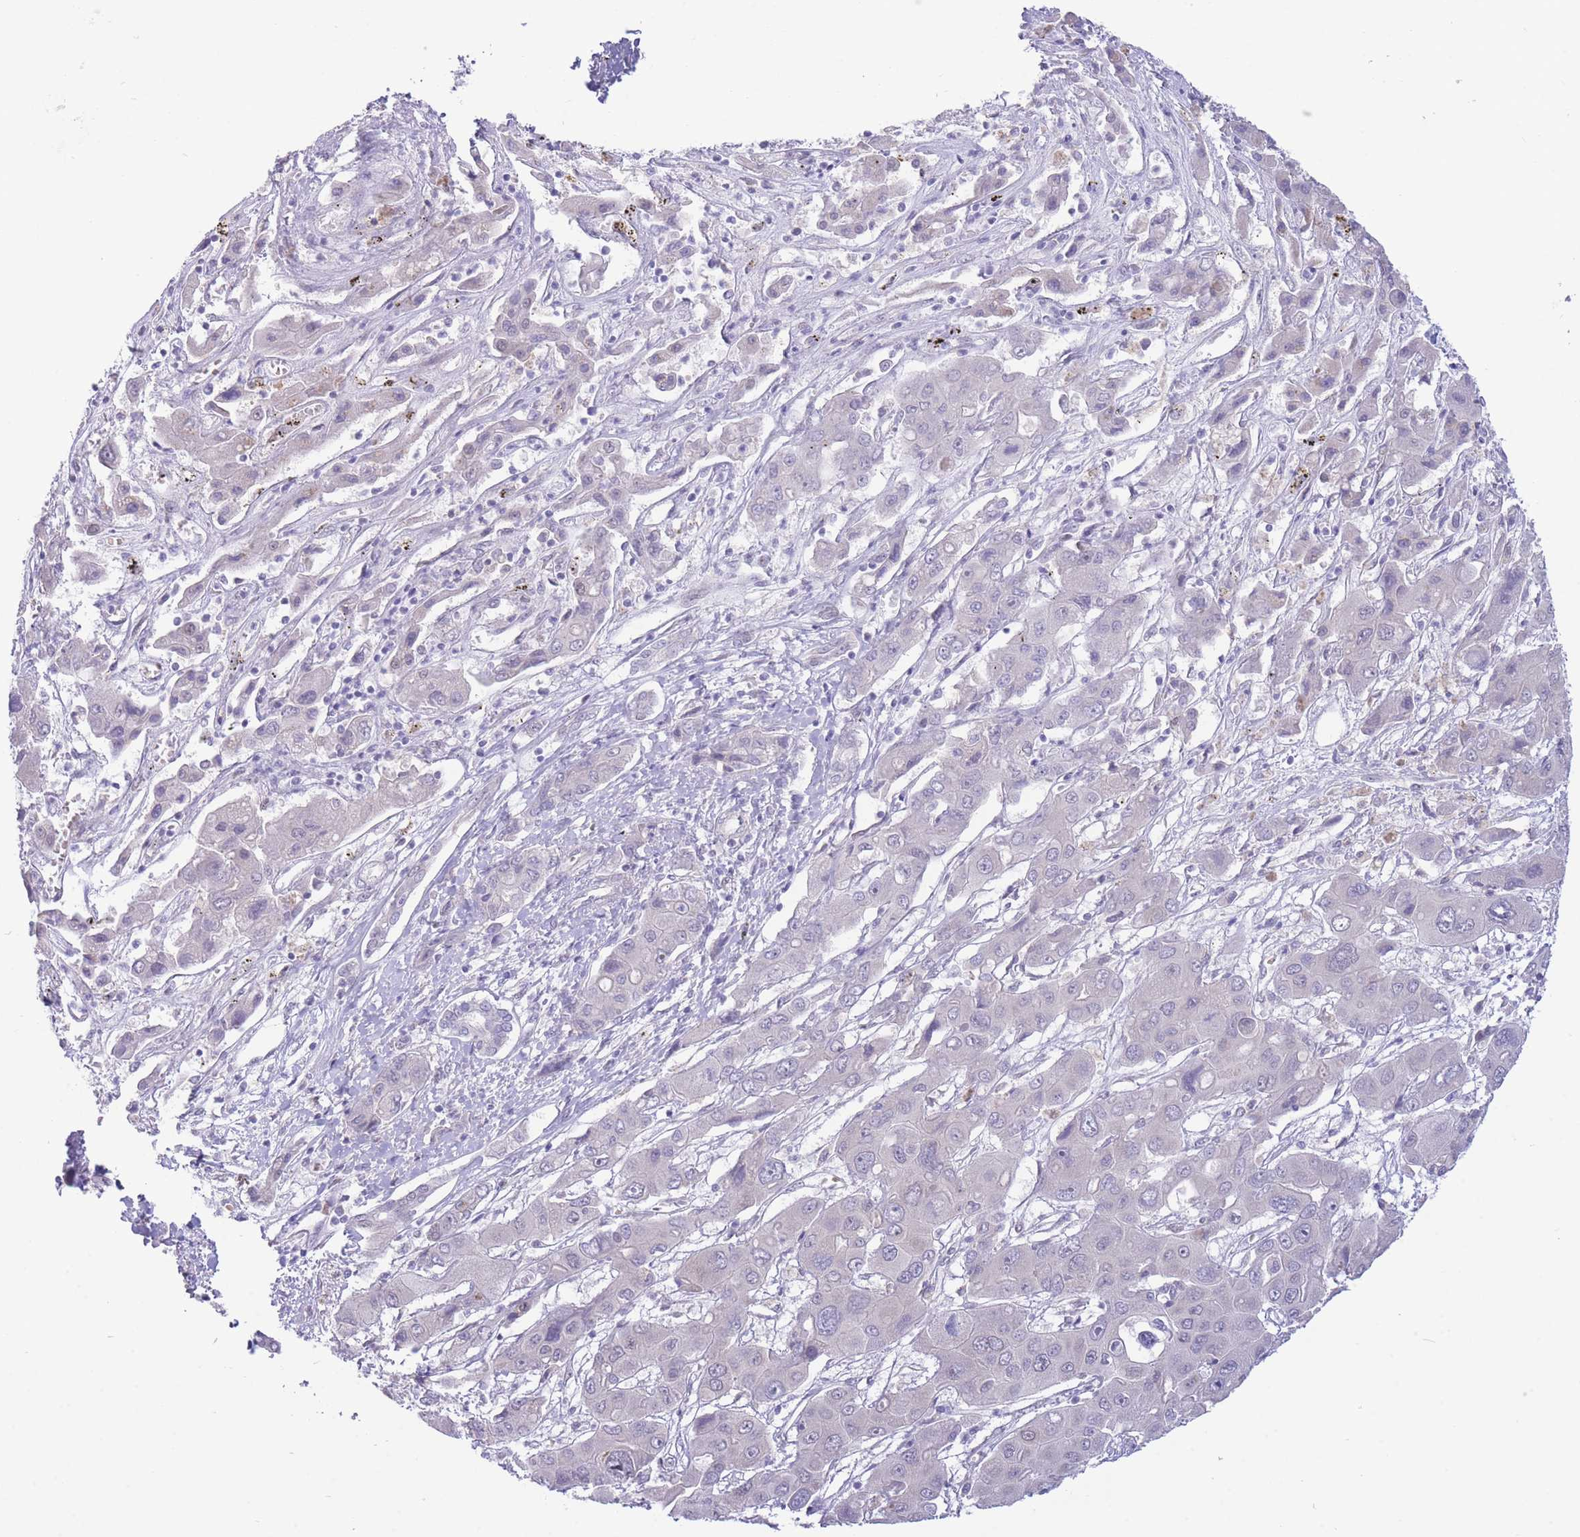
{"staining": {"intensity": "negative", "quantity": "none", "location": "none"}, "tissue": "liver cancer", "cell_type": "Tumor cells", "image_type": "cancer", "snomed": [{"axis": "morphology", "description": "Cholangiocarcinoma"}, {"axis": "topography", "description": "Liver"}], "caption": "Protein analysis of liver cancer (cholangiocarcinoma) displays no significant positivity in tumor cells.", "gene": "FBXO46", "patient": {"sex": "male", "age": 67}}